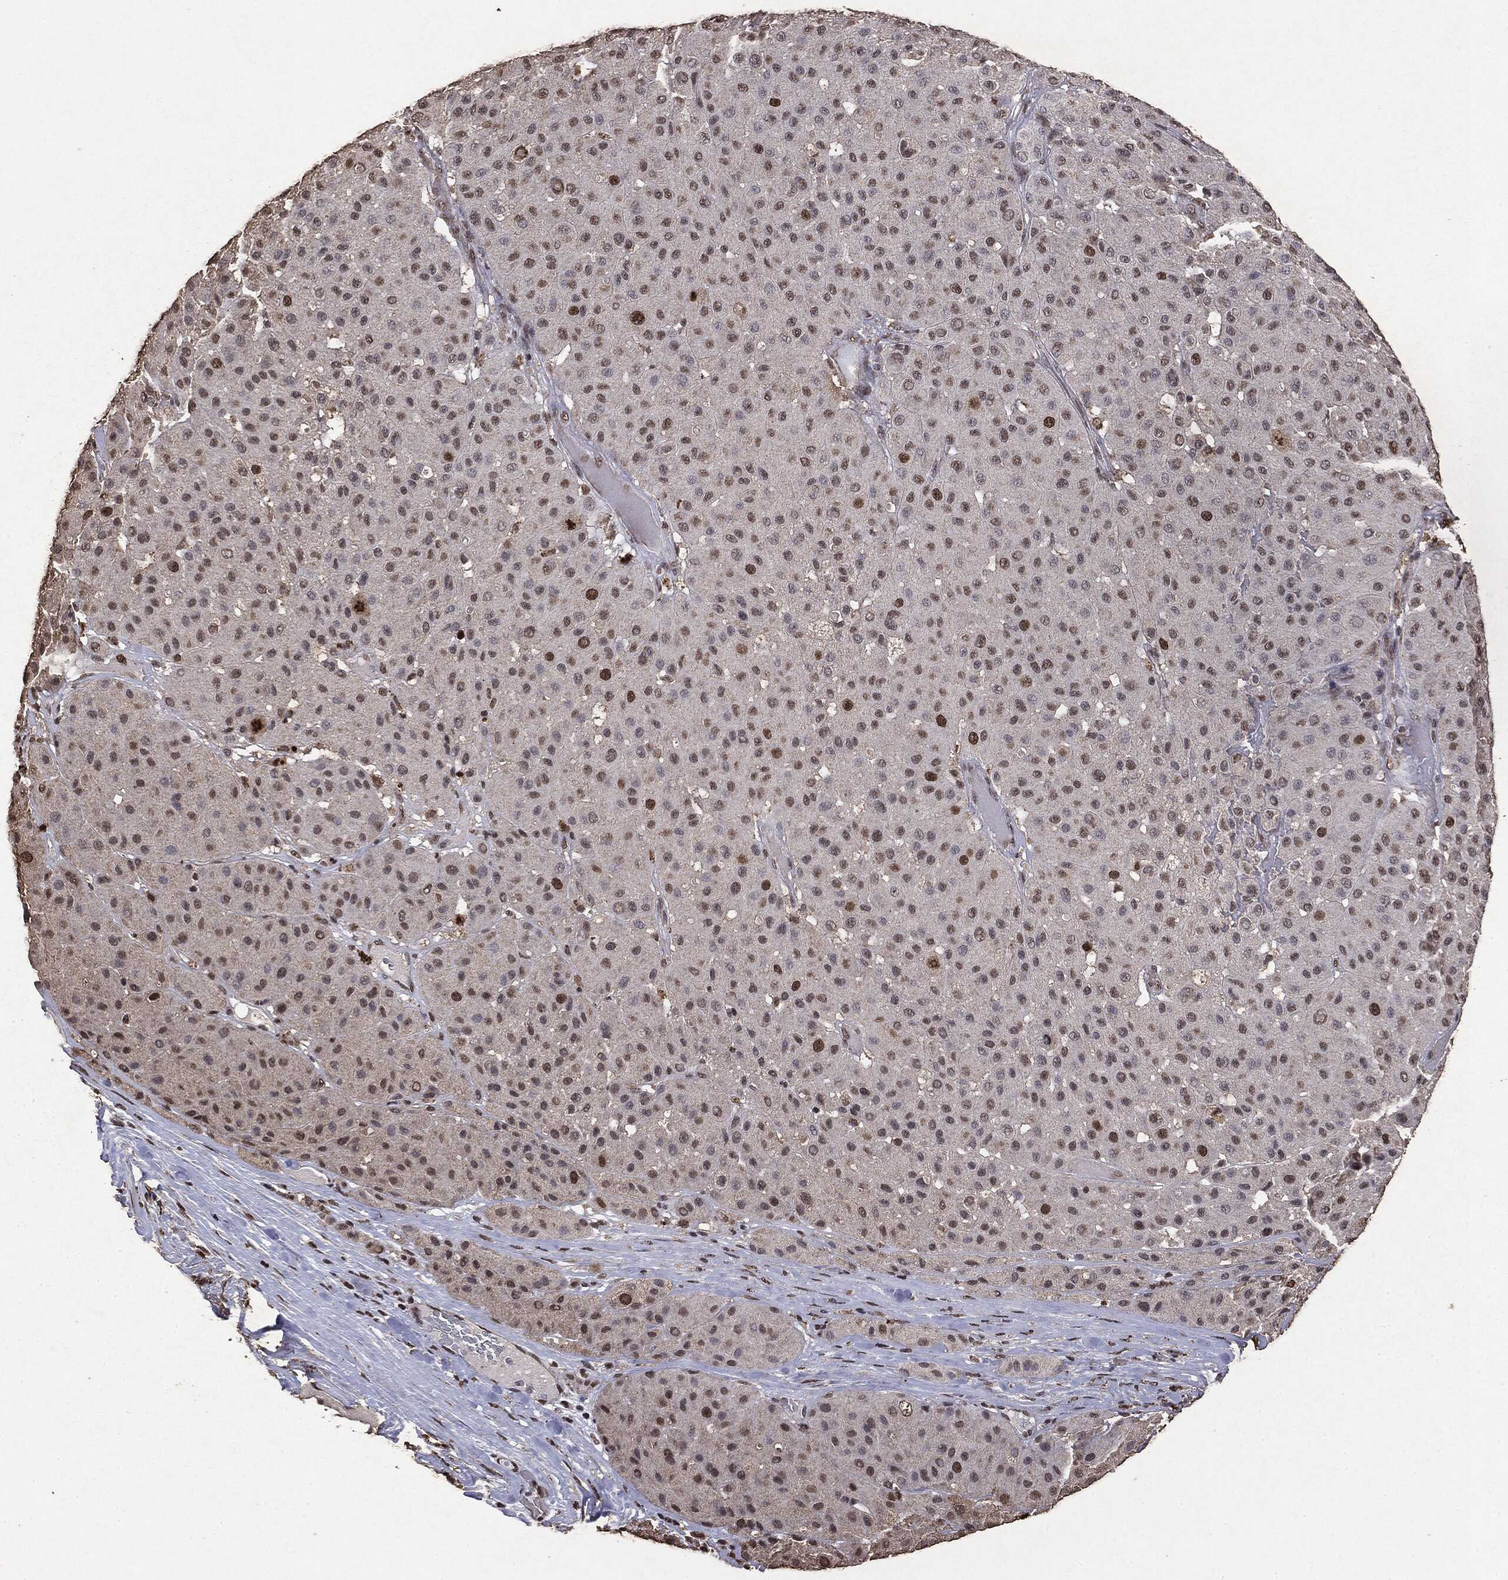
{"staining": {"intensity": "moderate", "quantity": "25%-75%", "location": "nuclear"}, "tissue": "melanoma", "cell_type": "Tumor cells", "image_type": "cancer", "snomed": [{"axis": "morphology", "description": "Malignant melanoma, Metastatic site"}, {"axis": "topography", "description": "Smooth muscle"}], "caption": "Tumor cells reveal moderate nuclear staining in about 25%-75% of cells in melanoma.", "gene": "RAD18", "patient": {"sex": "male", "age": 41}}